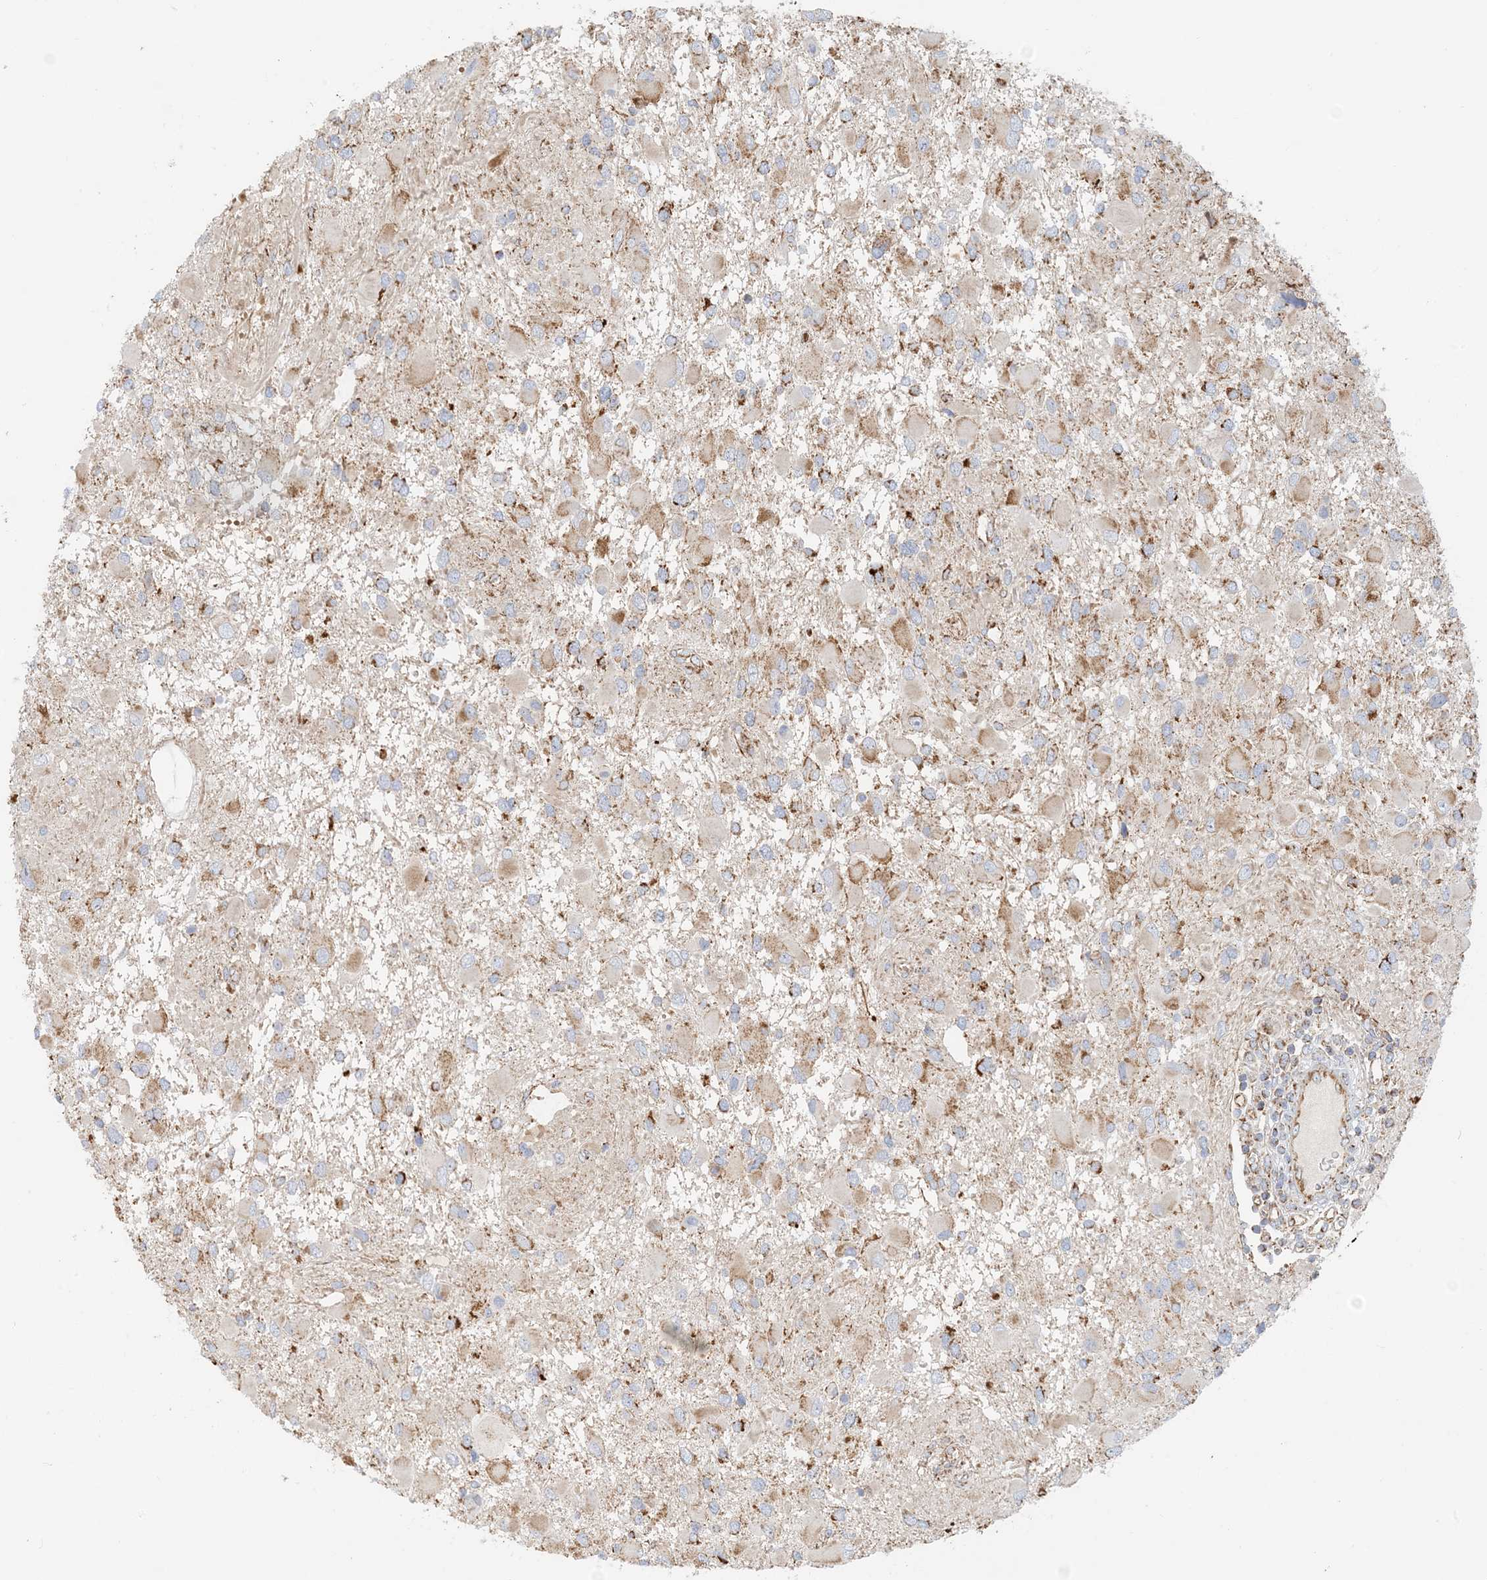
{"staining": {"intensity": "moderate", "quantity": "25%-75%", "location": "cytoplasmic/membranous"}, "tissue": "glioma", "cell_type": "Tumor cells", "image_type": "cancer", "snomed": [{"axis": "morphology", "description": "Glioma, malignant, High grade"}, {"axis": "topography", "description": "Brain"}], "caption": "This image reveals immunohistochemistry staining of human glioma, with medium moderate cytoplasmic/membranous staining in about 25%-75% of tumor cells.", "gene": "COA3", "patient": {"sex": "male", "age": 53}}